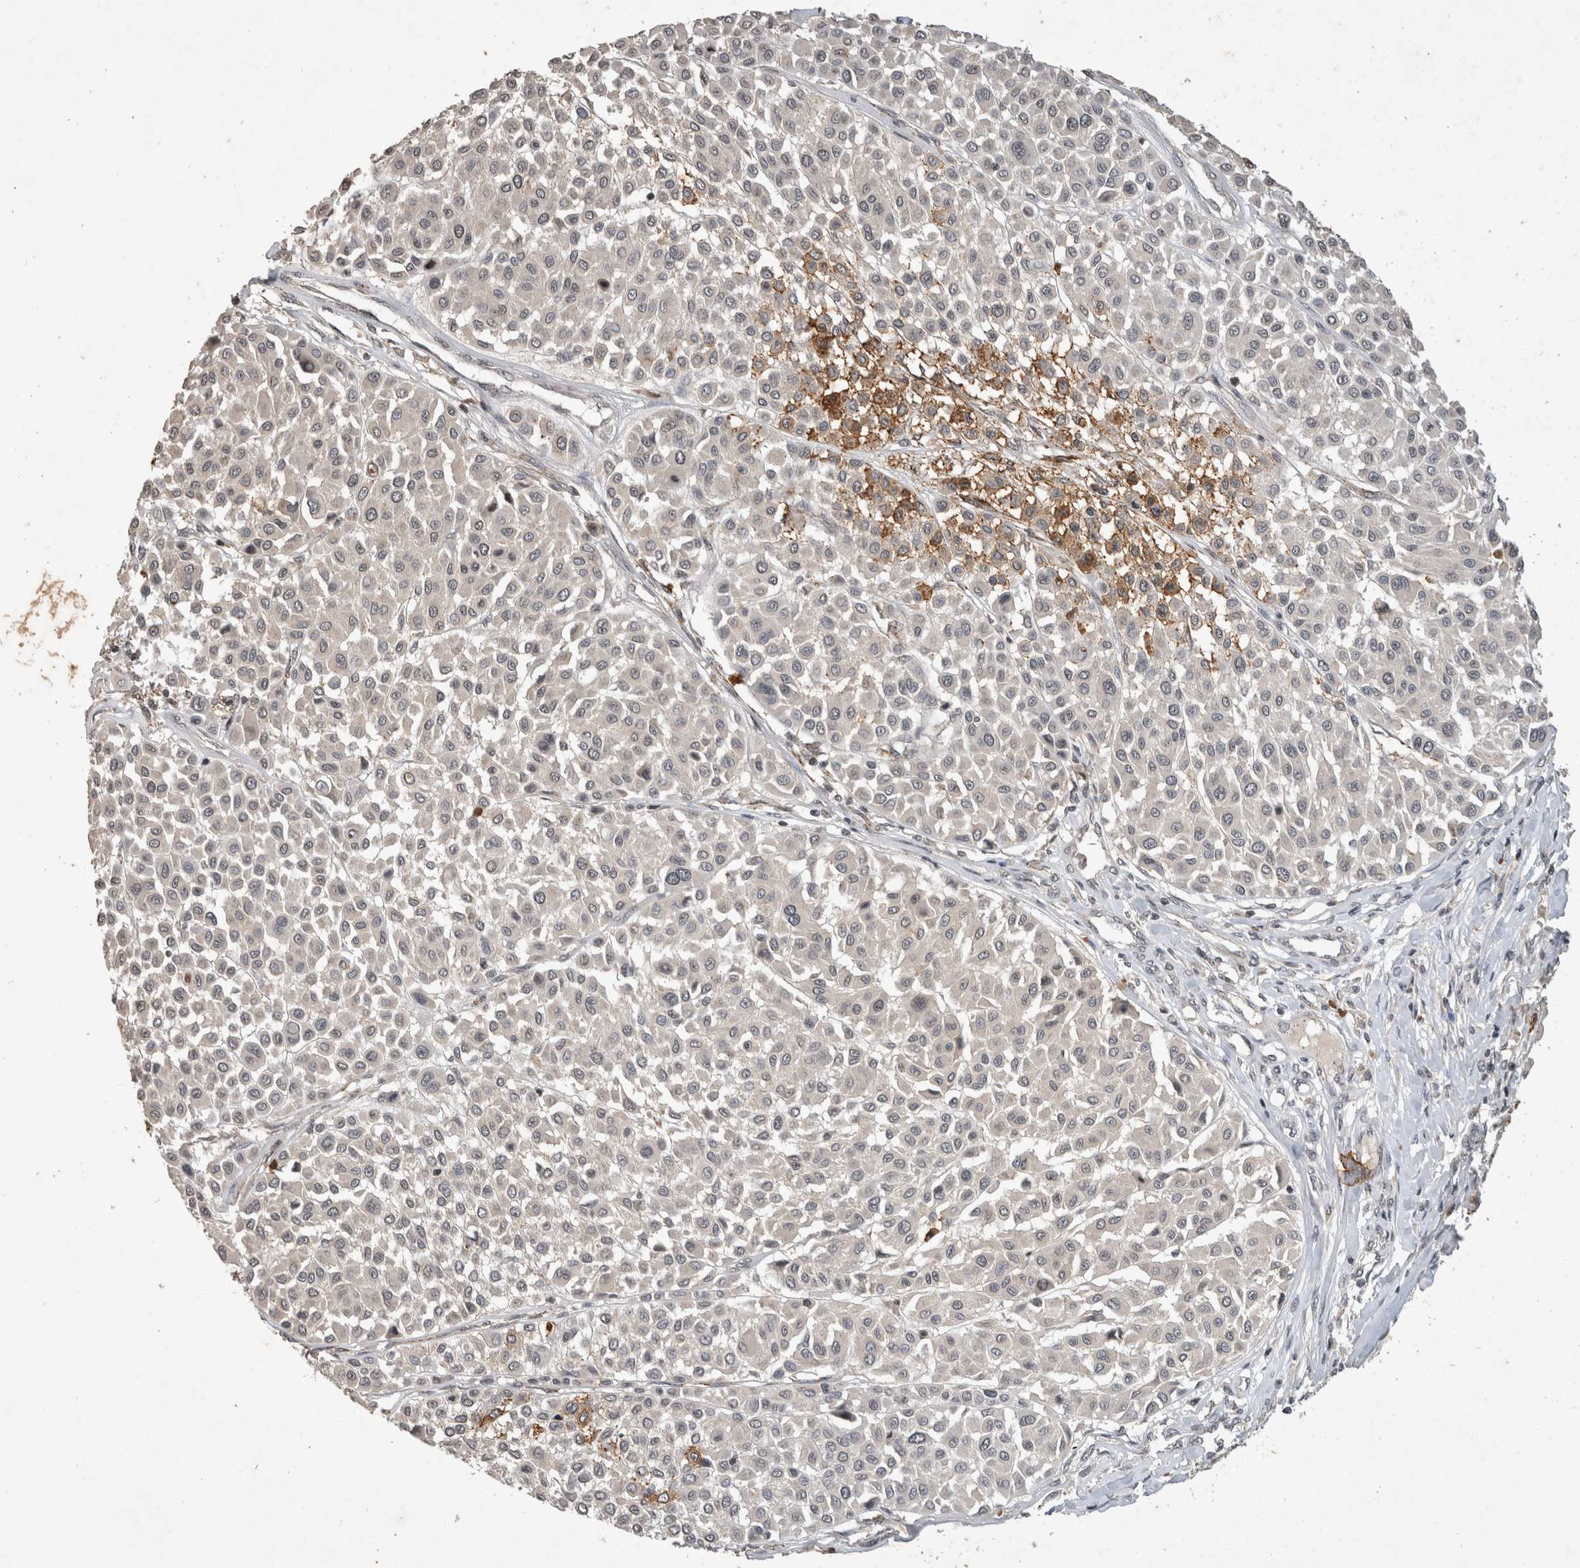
{"staining": {"intensity": "moderate", "quantity": "<25%", "location": "cytoplasmic/membranous"}, "tissue": "melanoma", "cell_type": "Tumor cells", "image_type": "cancer", "snomed": [{"axis": "morphology", "description": "Malignant melanoma, Metastatic site"}, {"axis": "topography", "description": "Soft tissue"}], "caption": "Protein positivity by IHC reveals moderate cytoplasmic/membranous positivity in approximately <25% of tumor cells in melanoma.", "gene": "HRK", "patient": {"sex": "male", "age": 41}}